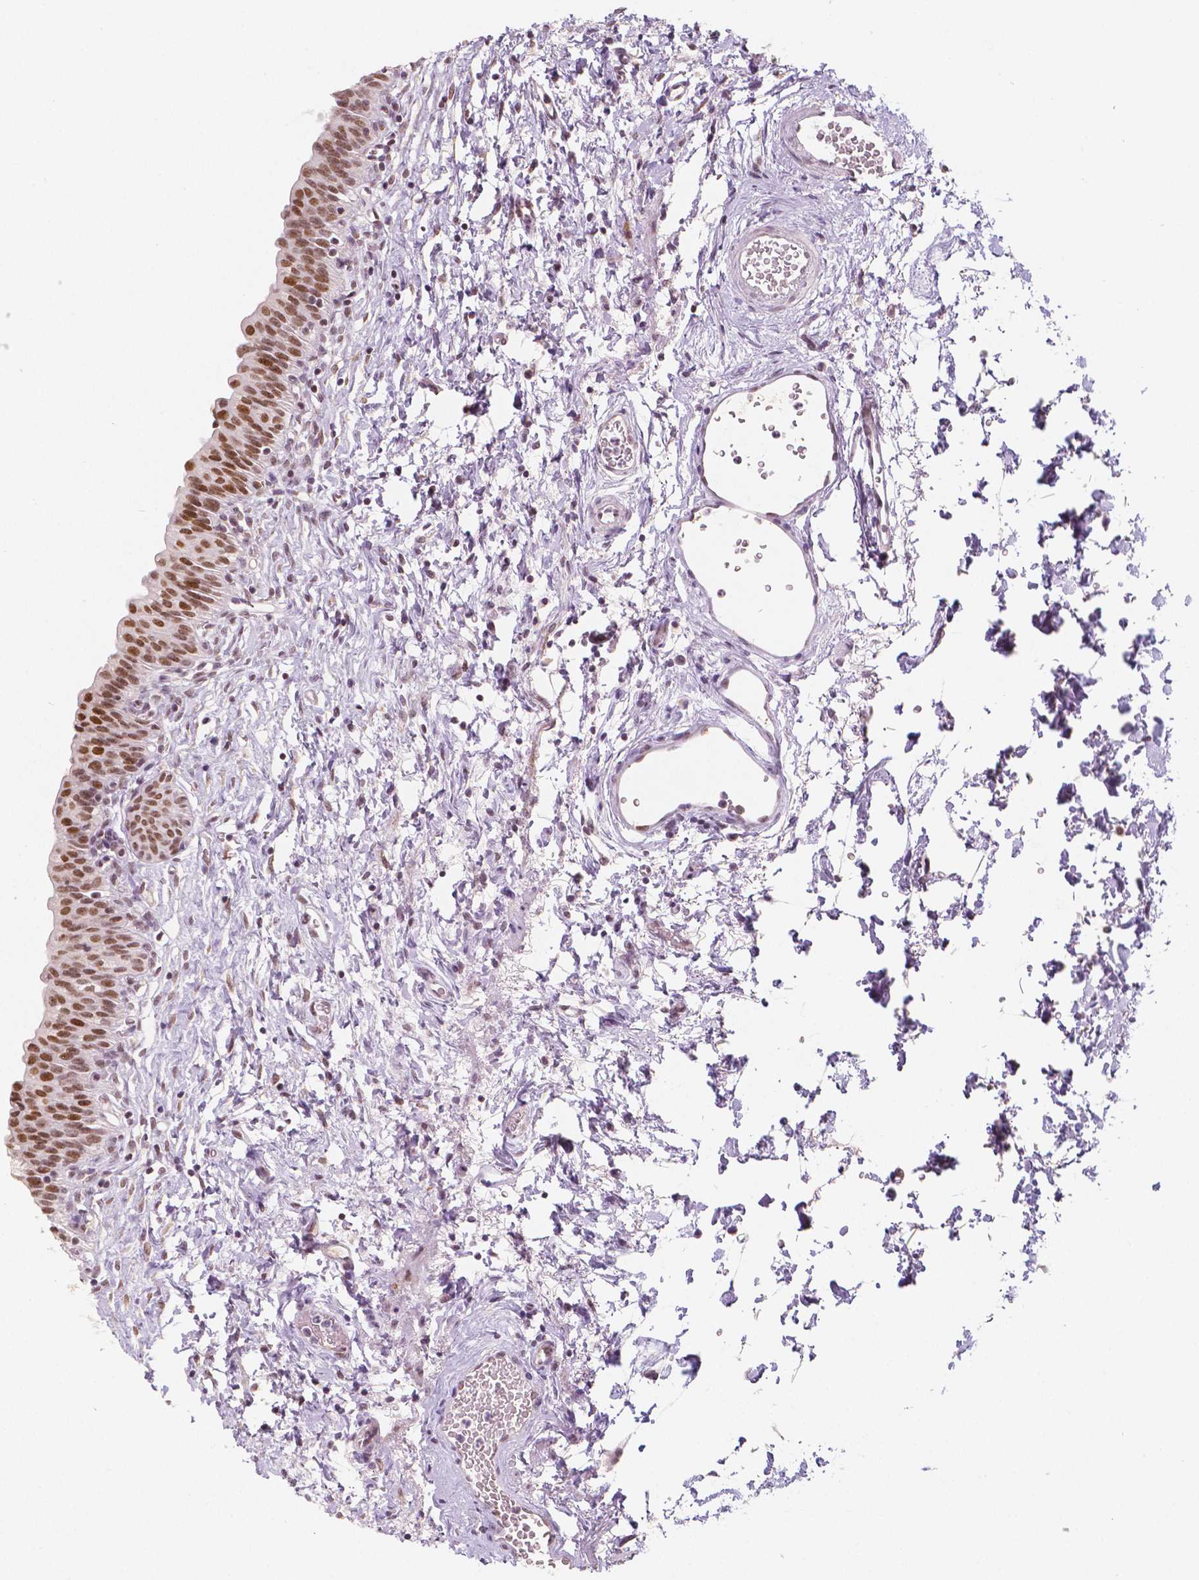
{"staining": {"intensity": "moderate", "quantity": ">75%", "location": "nuclear"}, "tissue": "urinary bladder", "cell_type": "Urothelial cells", "image_type": "normal", "snomed": [{"axis": "morphology", "description": "Normal tissue, NOS"}, {"axis": "topography", "description": "Urinary bladder"}], "caption": "Human urinary bladder stained with a brown dye exhibits moderate nuclear positive expression in about >75% of urothelial cells.", "gene": "KDM5B", "patient": {"sex": "male", "age": 56}}